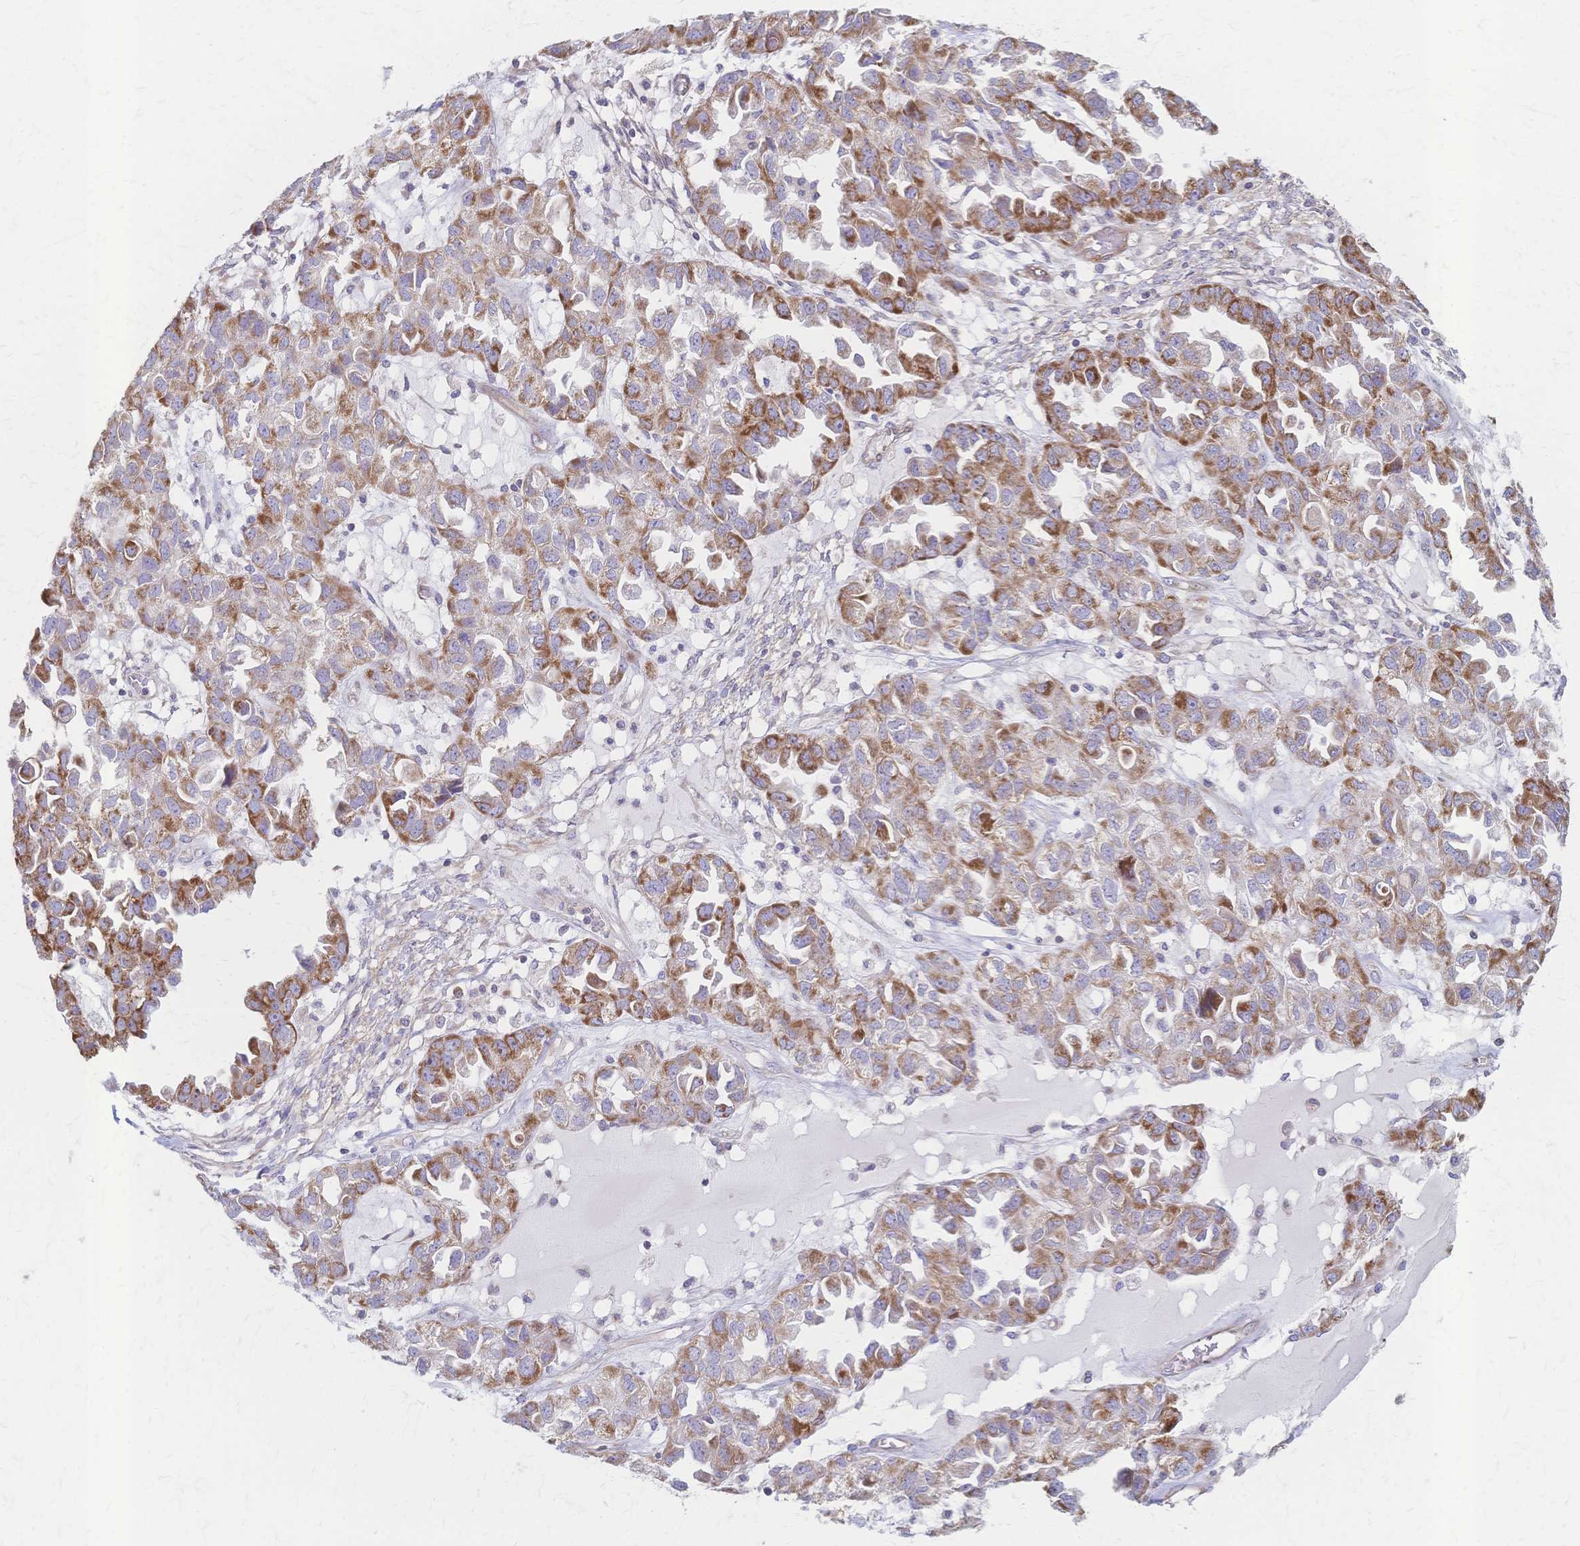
{"staining": {"intensity": "moderate", "quantity": ">75%", "location": "cytoplasmic/membranous"}, "tissue": "ovarian cancer", "cell_type": "Tumor cells", "image_type": "cancer", "snomed": [{"axis": "morphology", "description": "Cystadenocarcinoma, serous, NOS"}, {"axis": "topography", "description": "Ovary"}], "caption": "Immunohistochemistry (IHC) of ovarian cancer displays medium levels of moderate cytoplasmic/membranous staining in approximately >75% of tumor cells.", "gene": "CYB5A", "patient": {"sex": "female", "age": 84}}